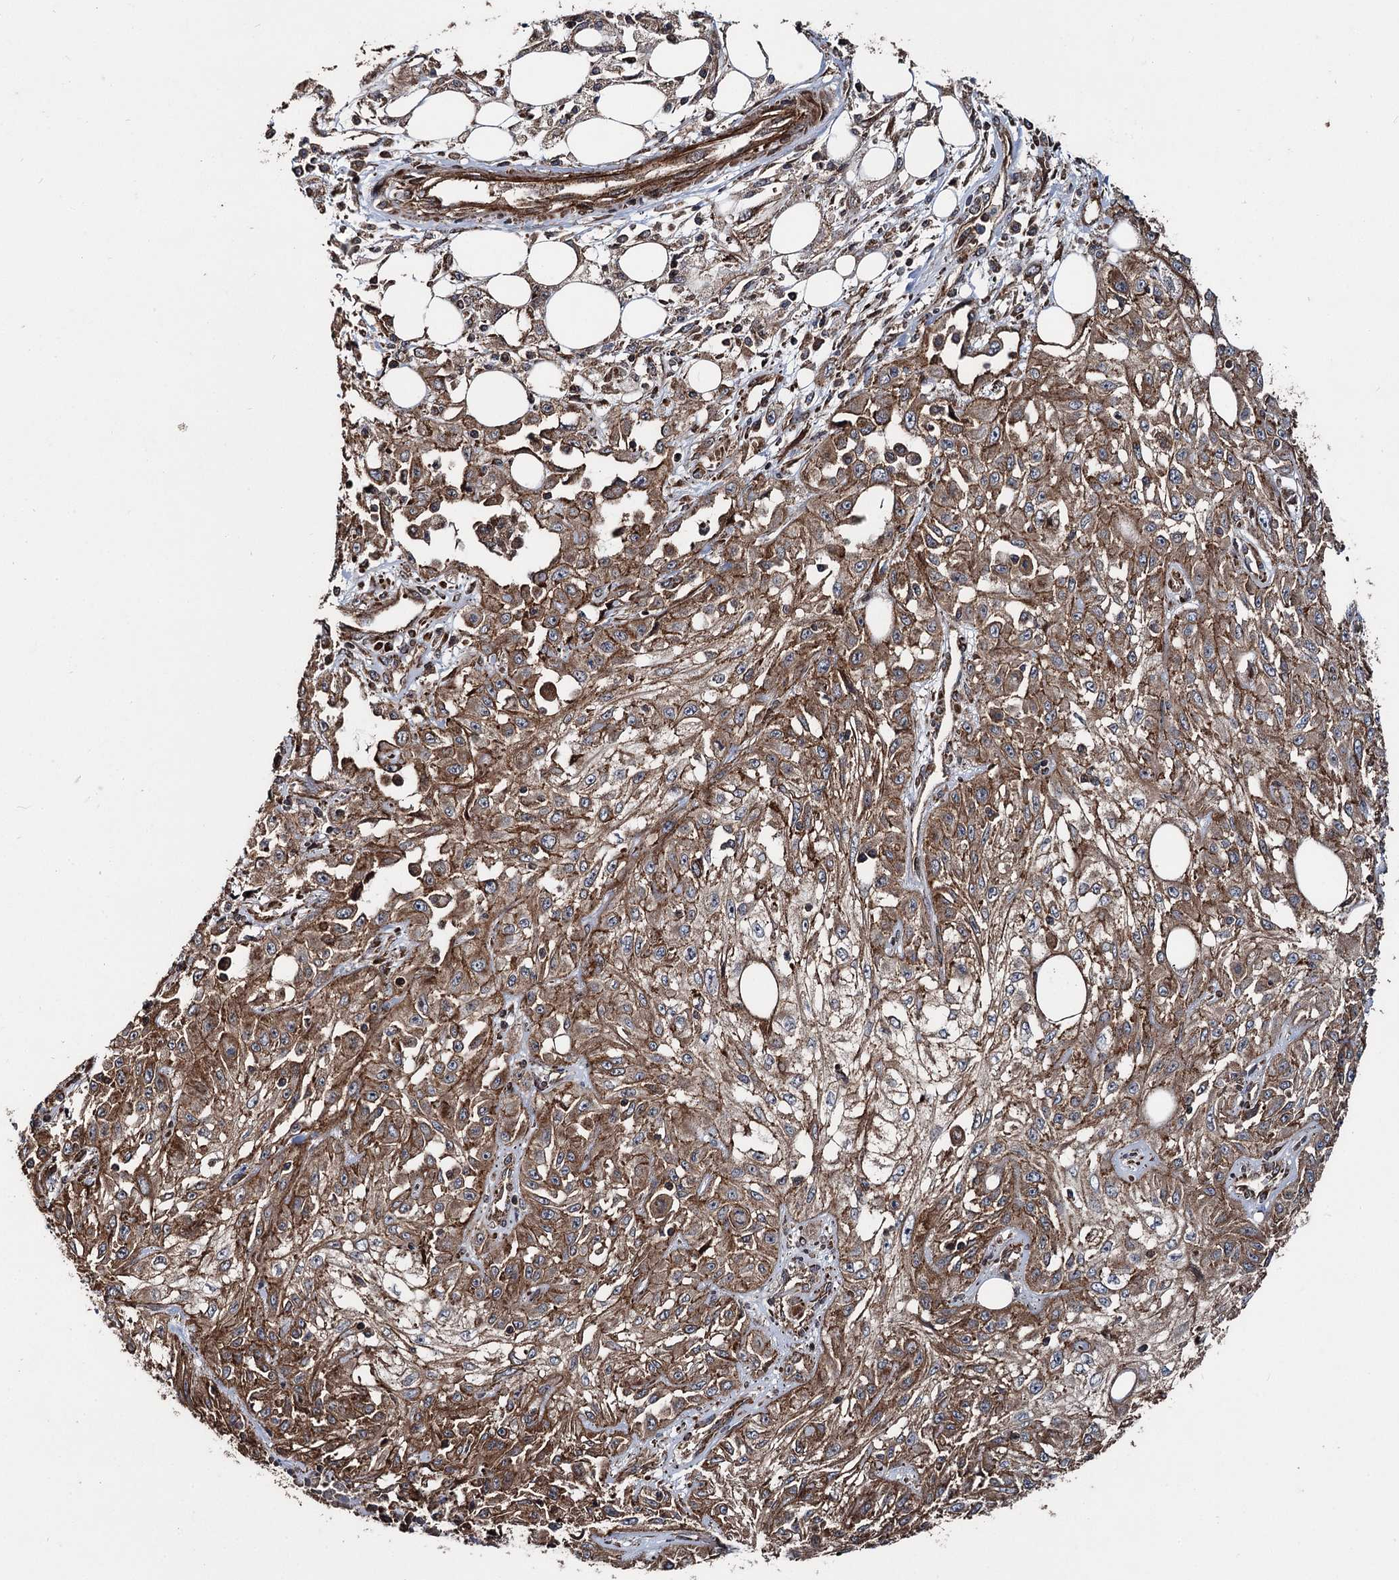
{"staining": {"intensity": "moderate", "quantity": ">75%", "location": "cytoplasmic/membranous"}, "tissue": "skin cancer", "cell_type": "Tumor cells", "image_type": "cancer", "snomed": [{"axis": "morphology", "description": "Squamous cell carcinoma, NOS"}, {"axis": "morphology", "description": "Squamous cell carcinoma, metastatic, NOS"}, {"axis": "topography", "description": "Skin"}, {"axis": "topography", "description": "Lymph node"}], "caption": "Immunohistochemical staining of skin cancer (metastatic squamous cell carcinoma) shows medium levels of moderate cytoplasmic/membranous expression in about >75% of tumor cells. The staining was performed using DAB (3,3'-diaminobenzidine), with brown indicating positive protein expression. Nuclei are stained blue with hematoxylin.", "gene": "ITFG2", "patient": {"sex": "male", "age": 75}}